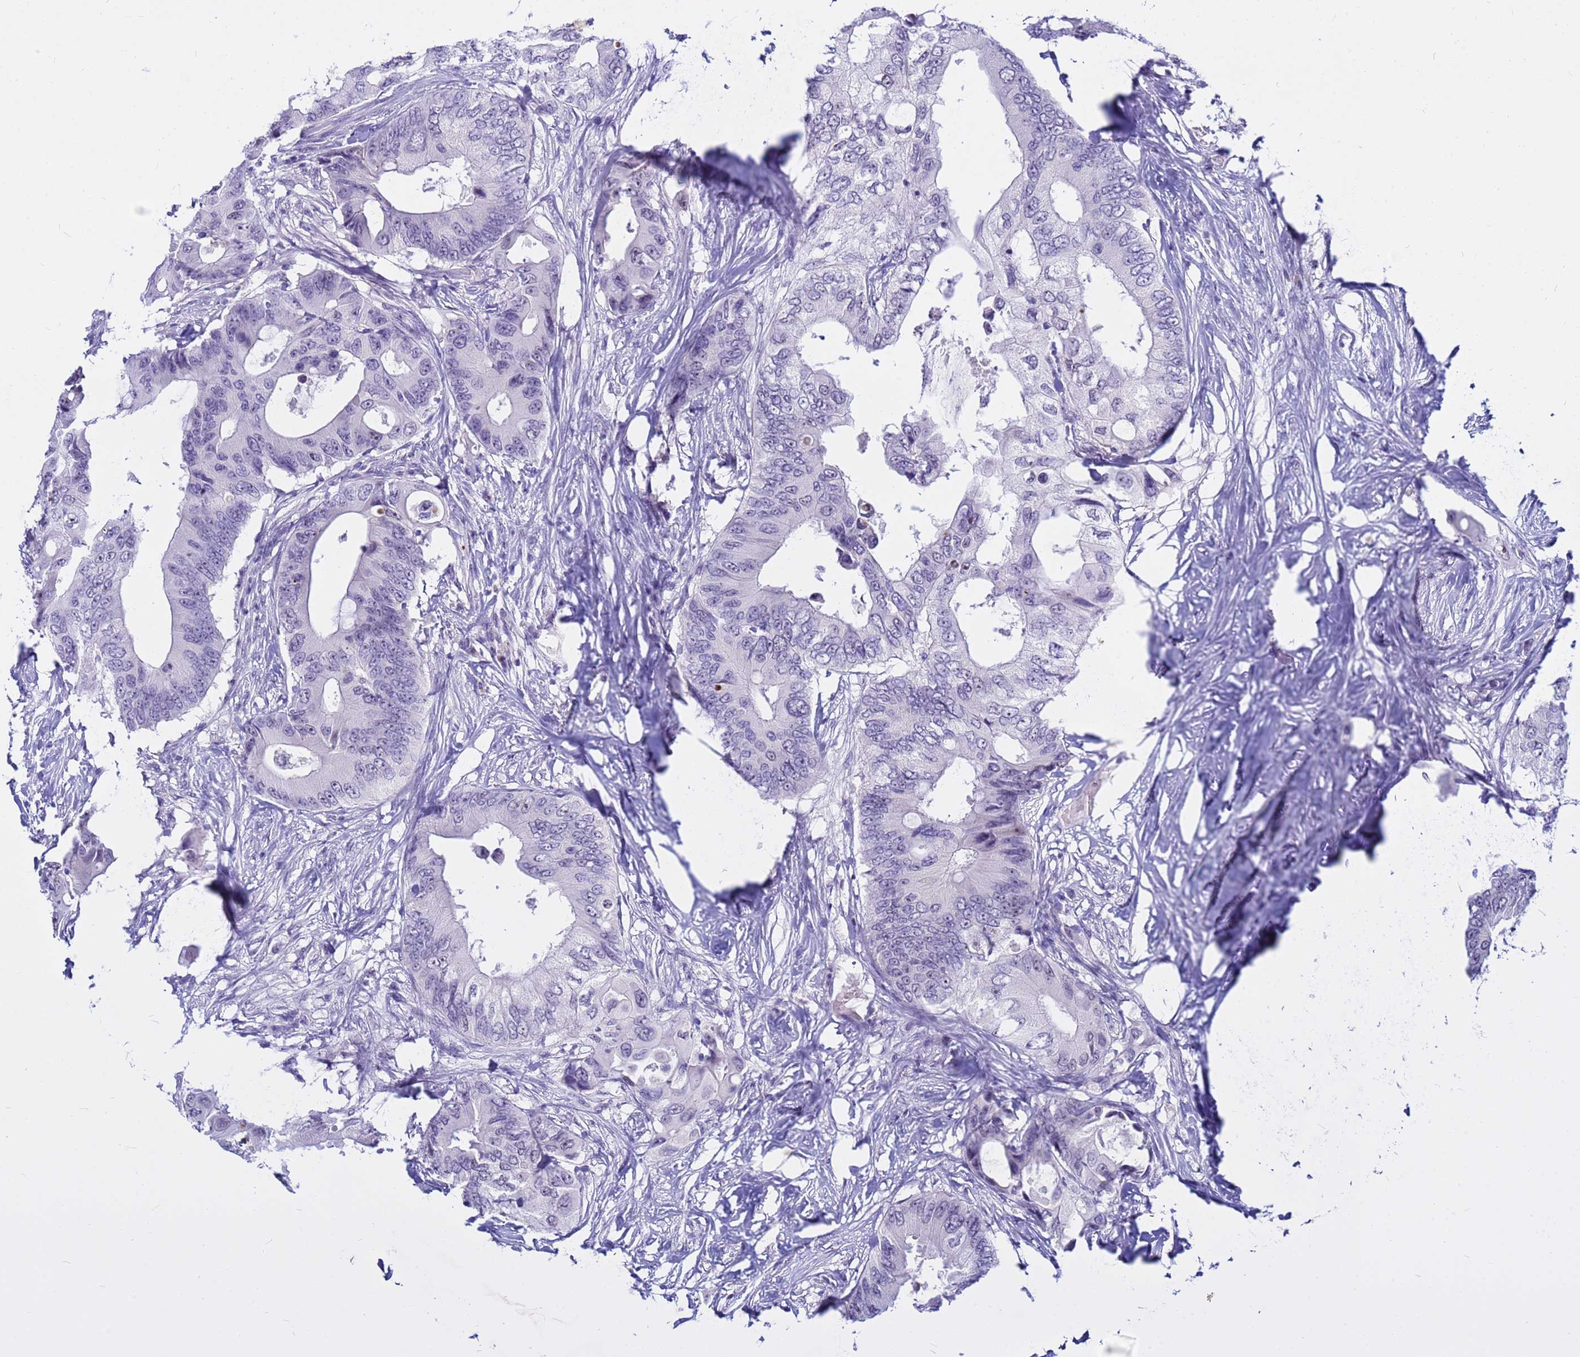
{"staining": {"intensity": "negative", "quantity": "none", "location": "none"}, "tissue": "colorectal cancer", "cell_type": "Tumor cells", "image_type": "cancer", "snomed": [{"axis": "morphology", "description": "Adenocarcinoma, NOS"}, {"axis": "topography", "description": "Colon"}], "caption": "Colorectal cancer was stained to show a protein in brown. There is no significant positivity in tumor cells.", "gene": "DMRTC2", "patient": {"sex": "male", "age": 71}}